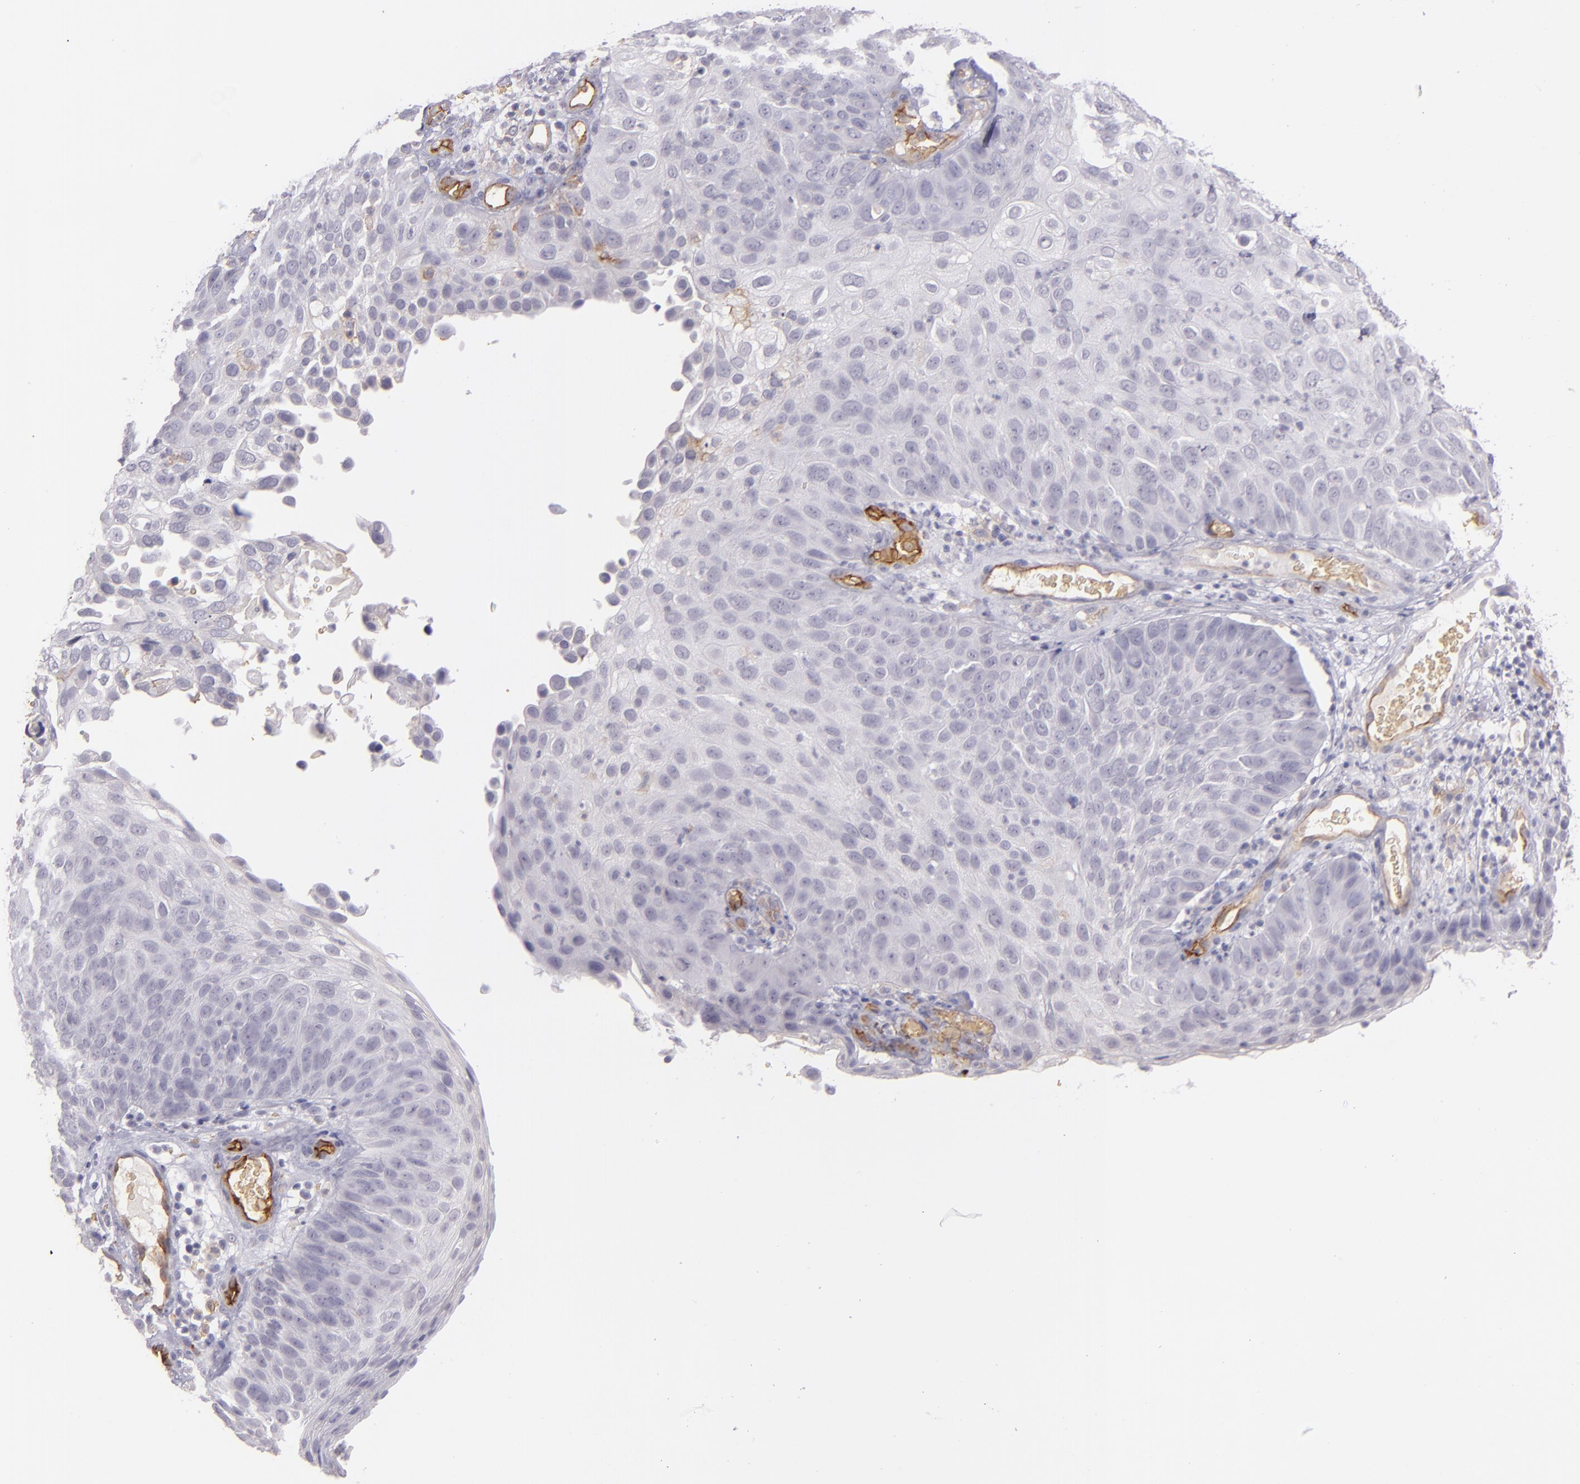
{"staining": {"intensity": "negative", "quantity": "none", "location": "none"}, "tissue": "skin cancer", "cell_type": "Tumor cells", "image_type": "cancer", "snomed": [{"axis": "morphology", "description": "Squamous cell carcinoma, NOS"}, {"axis": "topography", "description": "Skin"}], "caption": "A micrograph of squamous cell carcinoma (skin) stained for a protein displays no brown staining in tumor cells.", "gene": "ACE", "patient": {"sex": "male", "age": 87}}